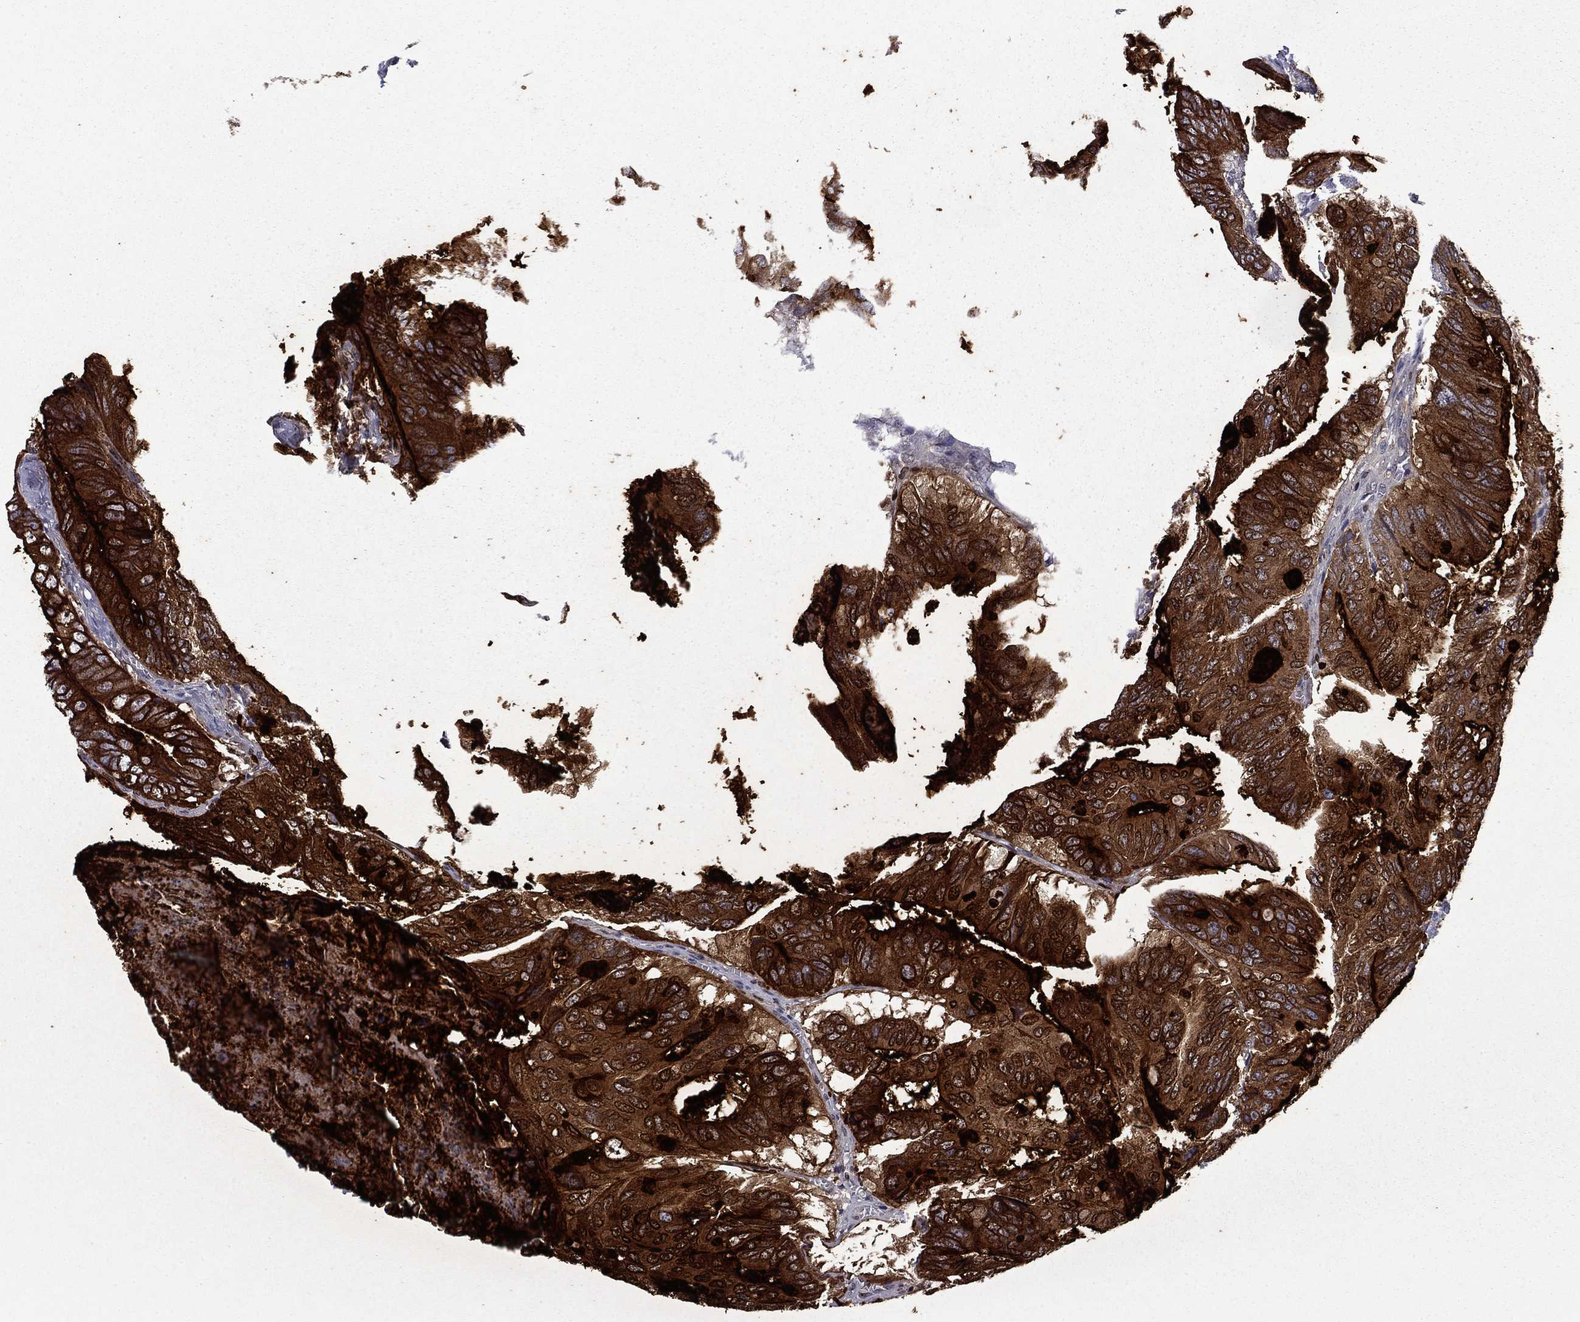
{"staining": {"intensity": "strong", "quantity": ">75%", "location": "cytoplasmic/membranous"}, "tissue": "colorectal cancer", "cell_type": "Tumor cells", "image_type": "cancer", "snomed": [{"axis": "morphology", "description": "Adenocarcinoma, NOS"}, {"axis": "topography", "description": "Colon"}], "caption": "About >75% of tumor cells in human colorectal cancer (adenocarcinoma) reveal strong cytoplasmic/membranous protein expression as visualized by brown immunohistochemical staining.", "gene": "CEACAM7", "patient": {"sex": "male", "age": 79}}